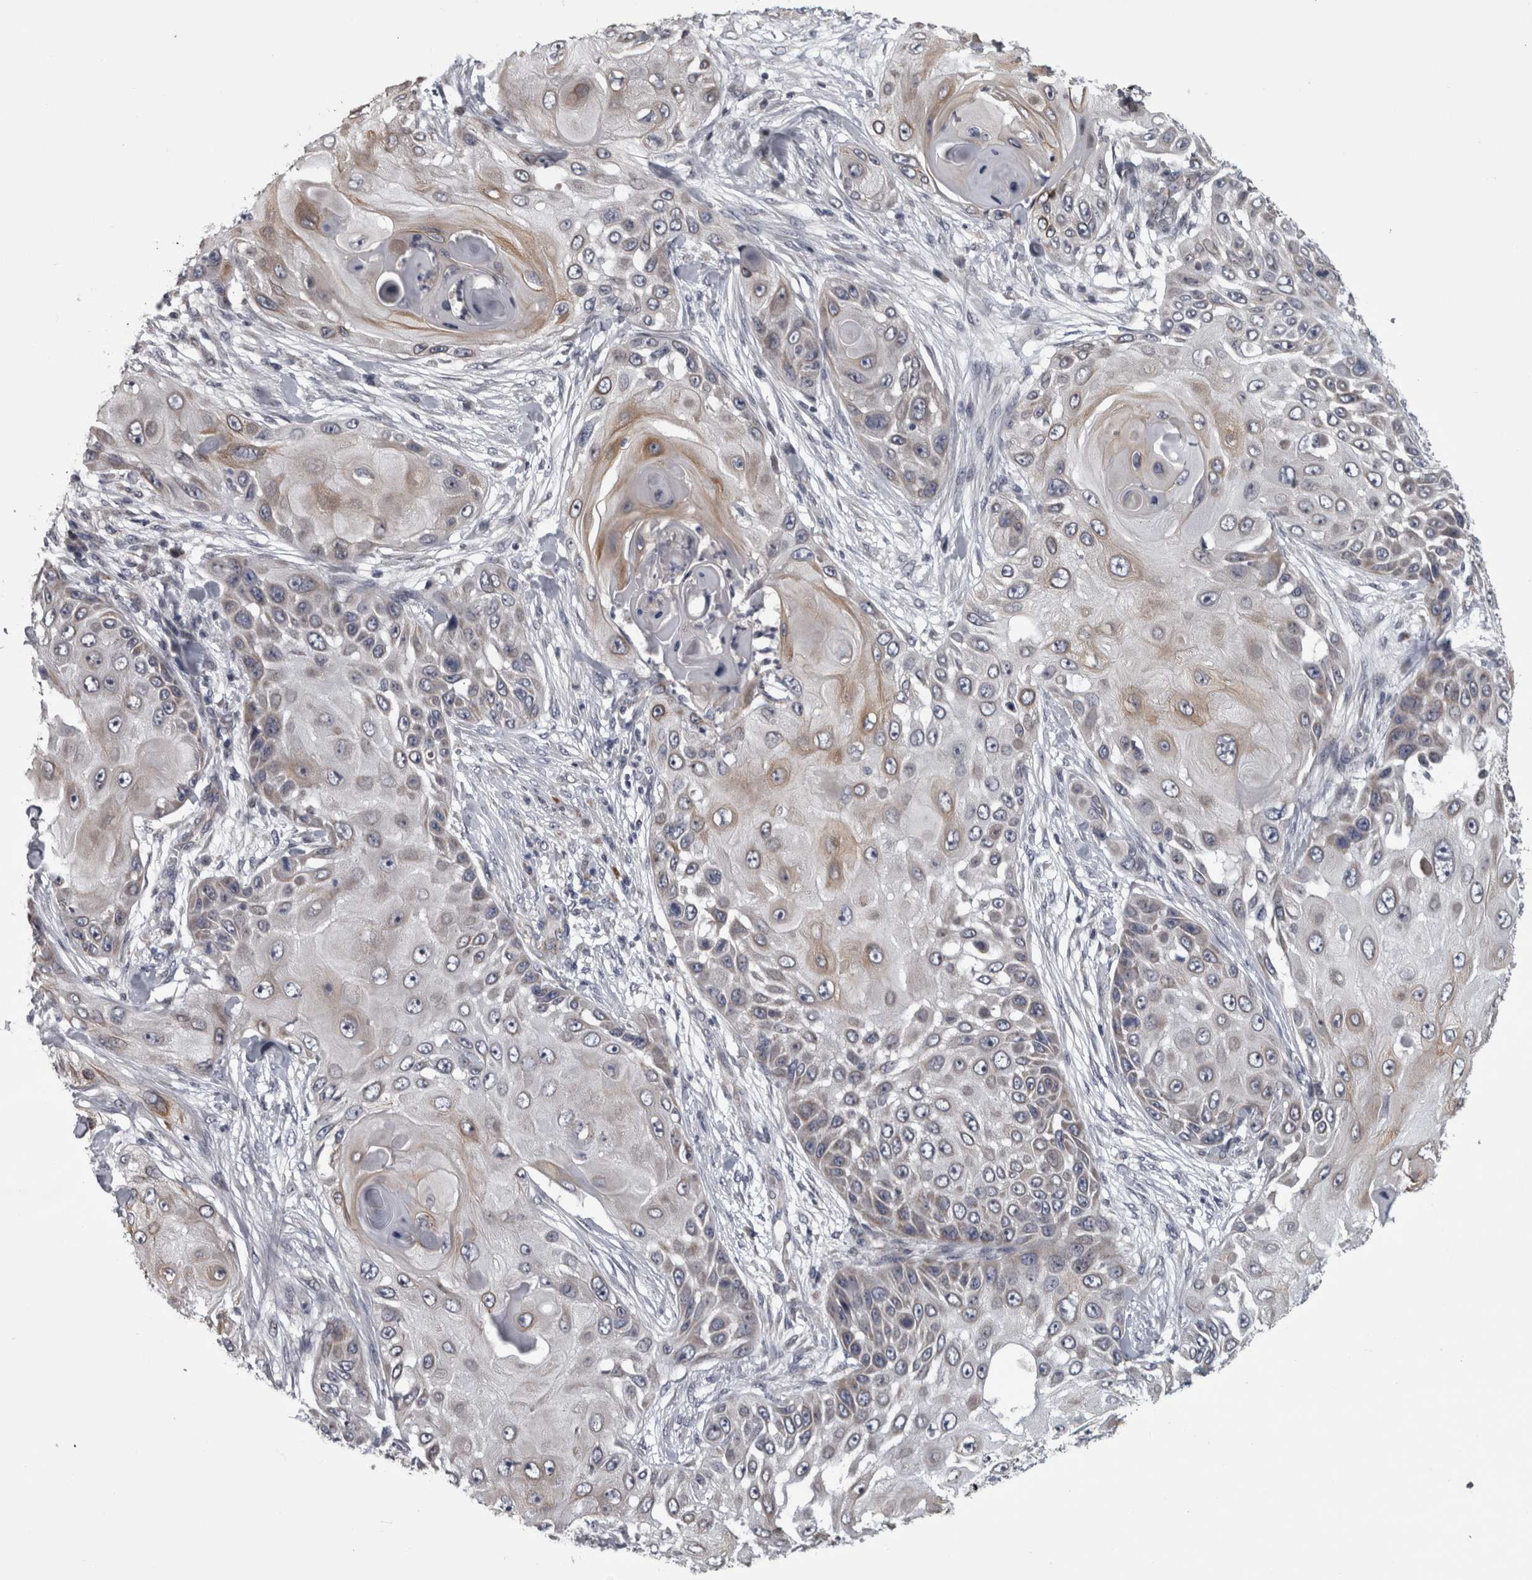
{"staining": {"intensity": "moderate", "quantity": "<25%", "location": "cytoplasmic/membranous"}, "tissue": "skin cancer", "cell_type": "Tumor cells", "image_type": "cancer", "snomed": [{"axis": "morphology", "description": "Squamous cell carcinoma, NOS"}, {"axis": "topography", "description": "Skin"}], "caption": "Moderate cytoplasmic/membranous protein positivity is seen in approximately <25% of tumor cells in squamous cell carcinoma (skin).", "gene": "DBT", "patient": {"sex": "female", "age": 44}}